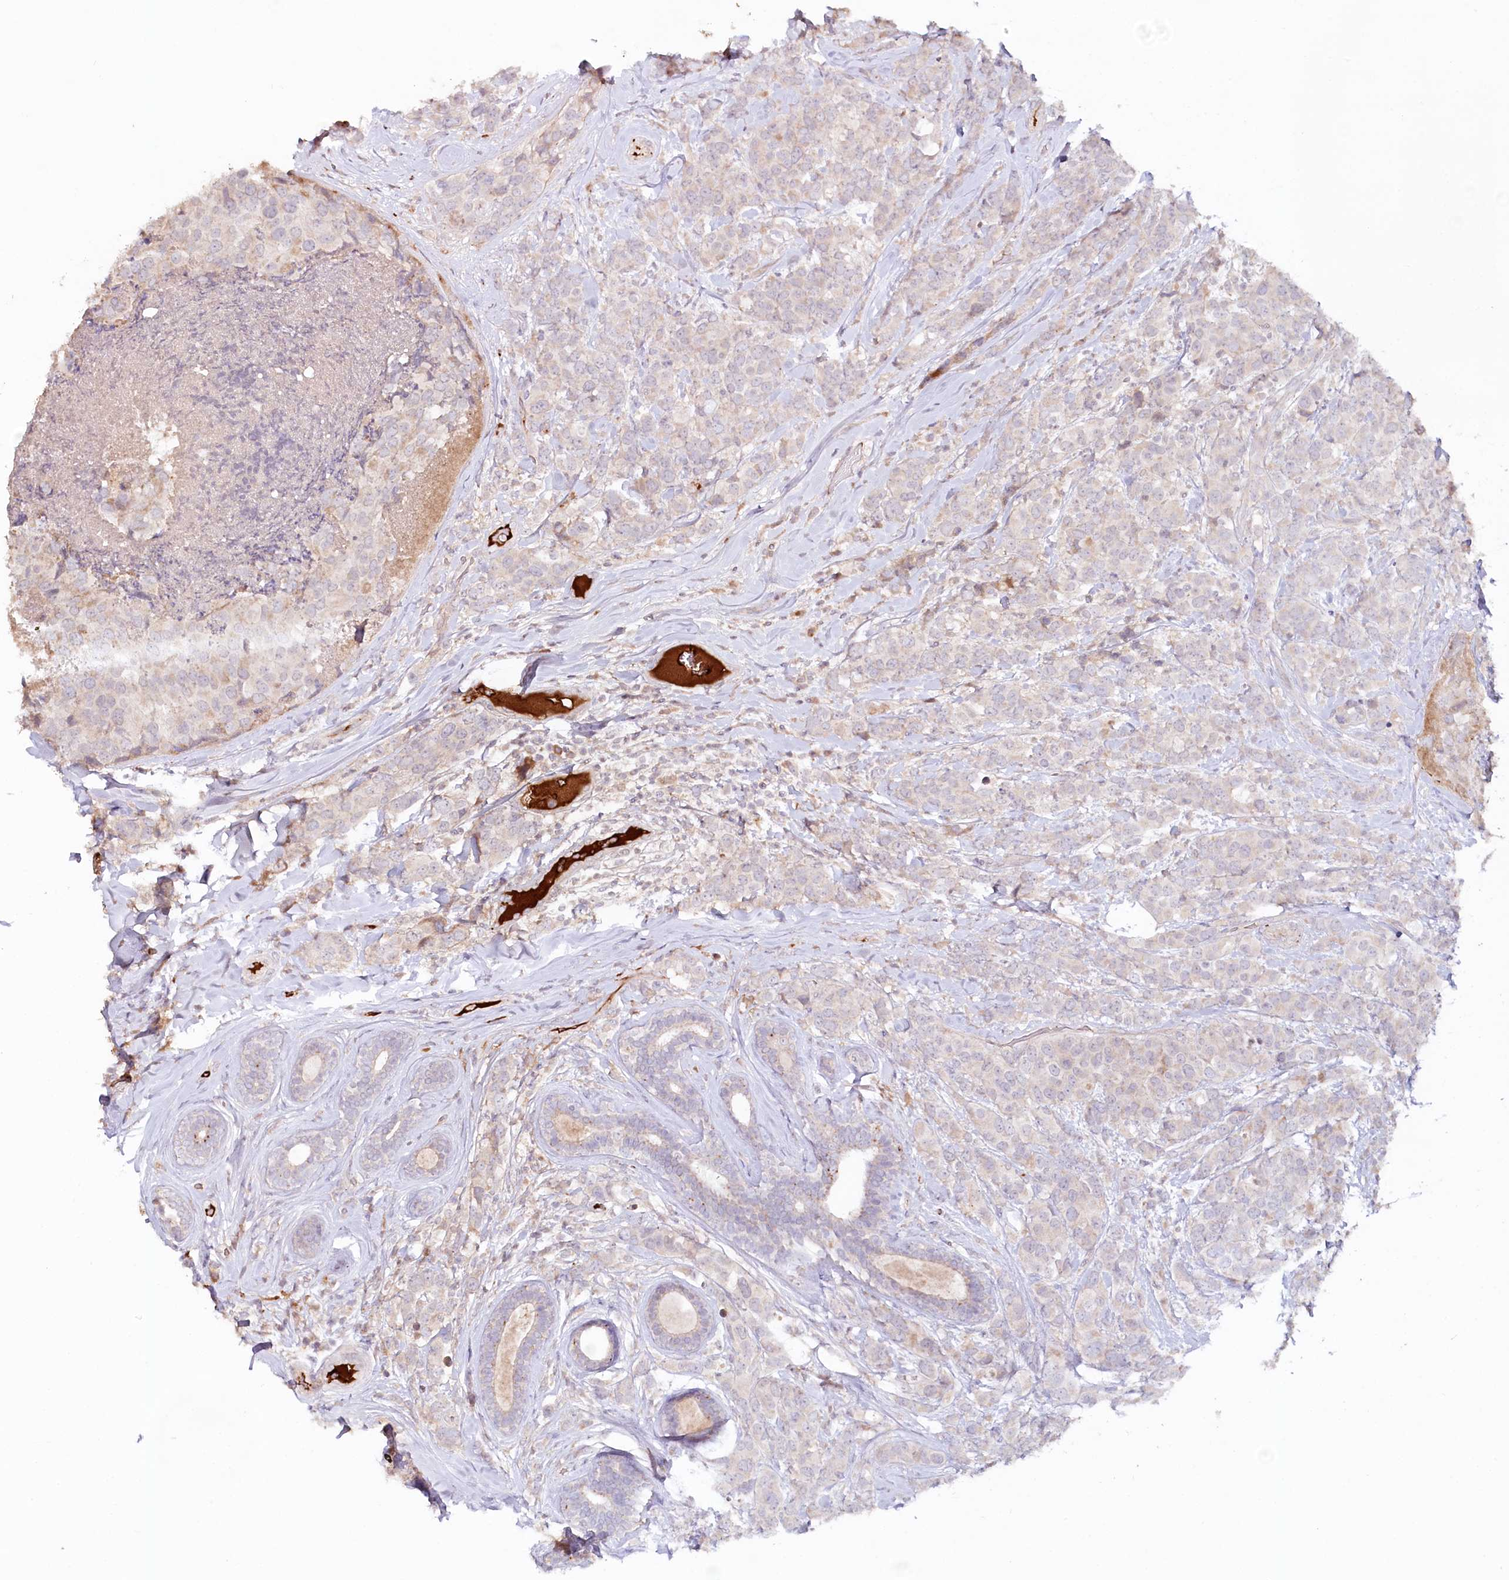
{"staining": {"intensity": "negative", "quantity": "none", "location": "none"}, "tissue": "breast cancer", "cell_type": "Tumor cells", "image_type": "cancer", "snomed": [{"axis": "morphology", "description": "Lobular carcinoma"}, {"axis": "topography", "description": "Breast"}], "caption": "Breast lobular carcinoma was stained to show a protein in brown. There is no significant positivity in tumor cells.", "gene": "PSAPL1", "patient": {"sex": "female", "age": 59}}